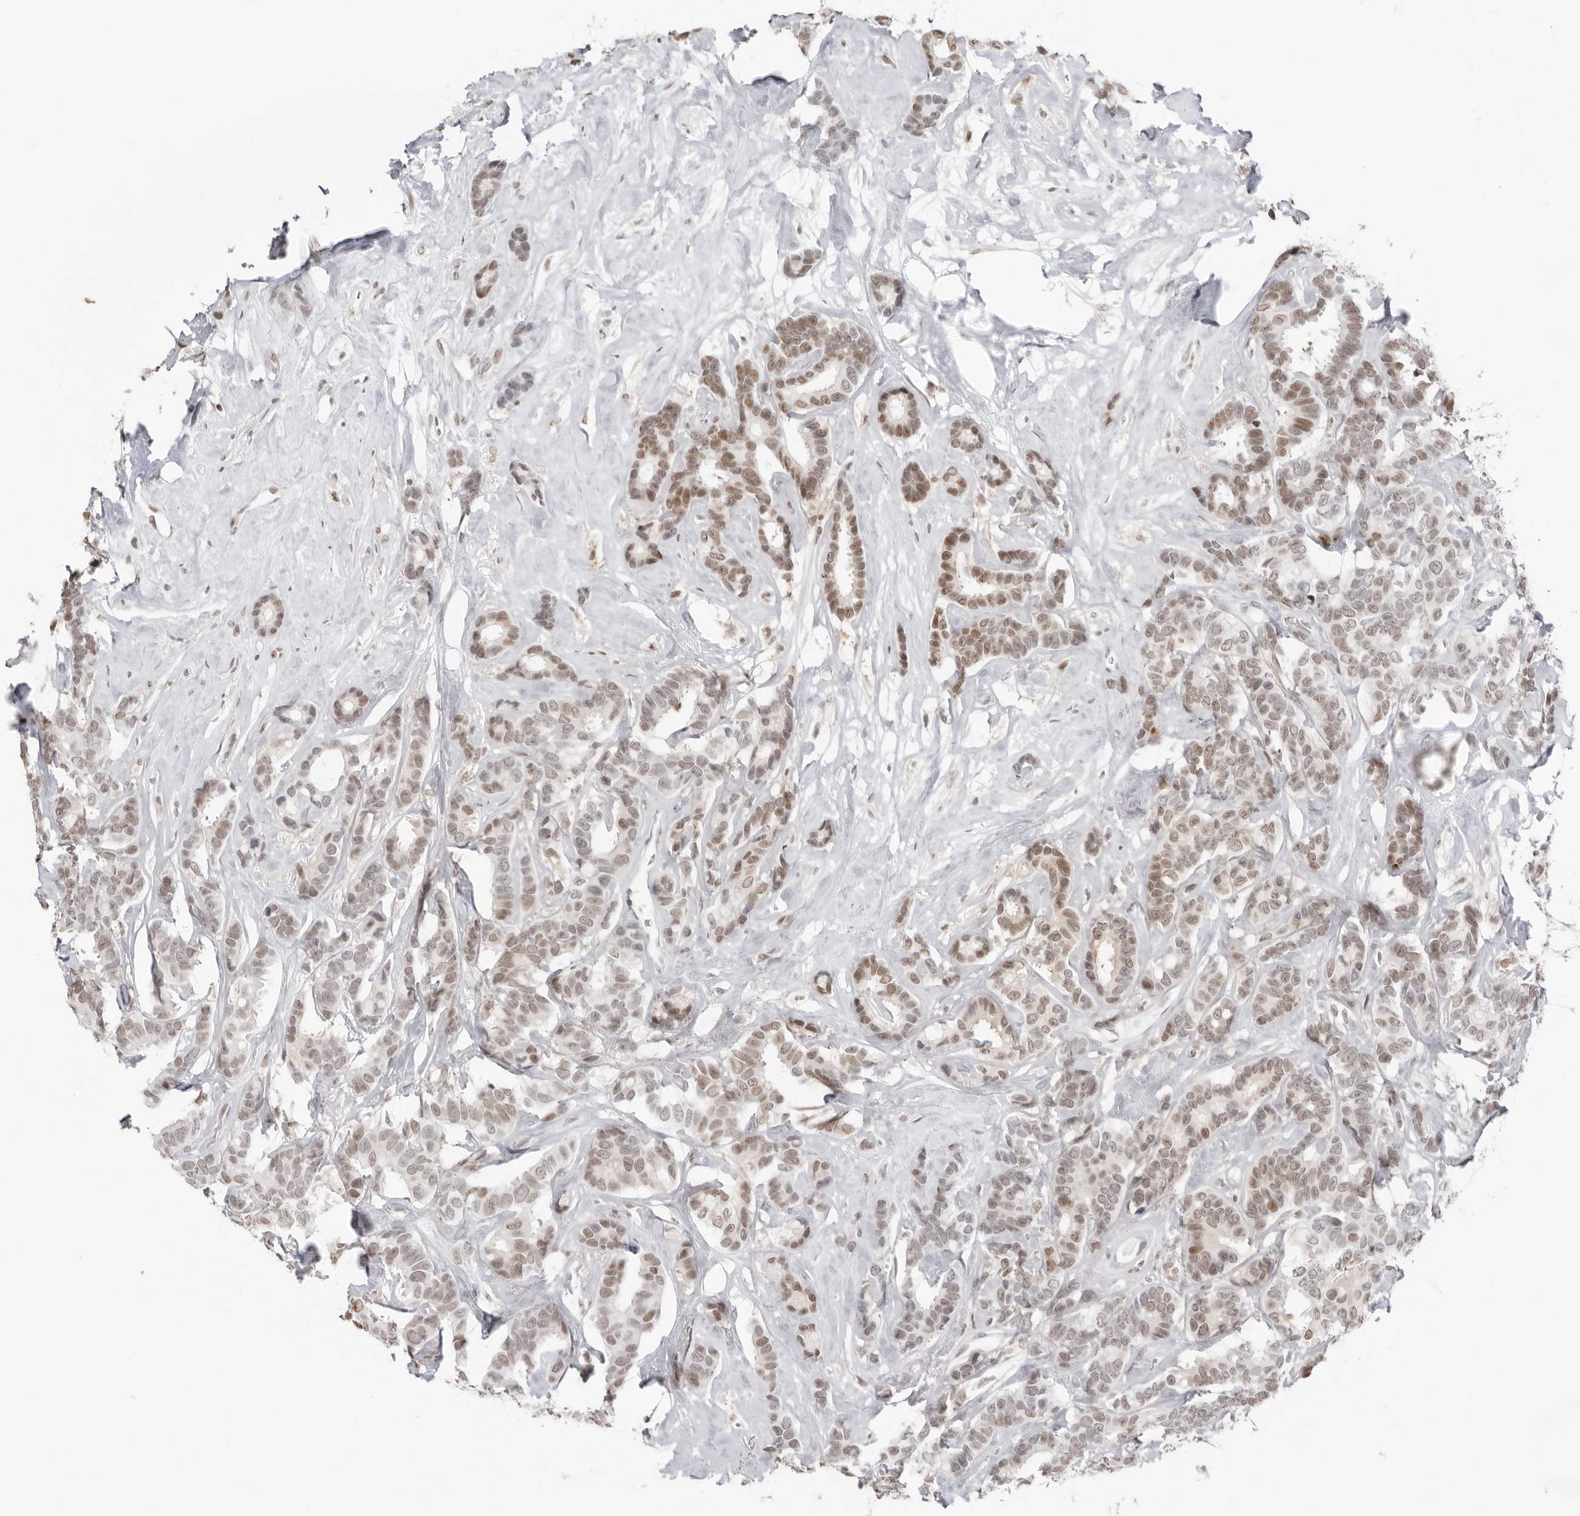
{"staining": {"intensity": "moderate", "quantity": ">75%", "location": "nuclear"}, "tissue": "breast cancer", "cell_type": "Tumor cells", "image_type": "cancer", "snomed": [{"axis": "morphology", "description": "Duct carcinoma"}, {"axis": "topography", "description": "Breast"}], "caption": "Immunohistochemical staining of breast infiltrating ductal carcinoma shows medium levels of moderate nuclear protein positivity in about >75% of tumor cells.", "gene": "RNF146", "patient": {"sex": "female", "age": 87}}